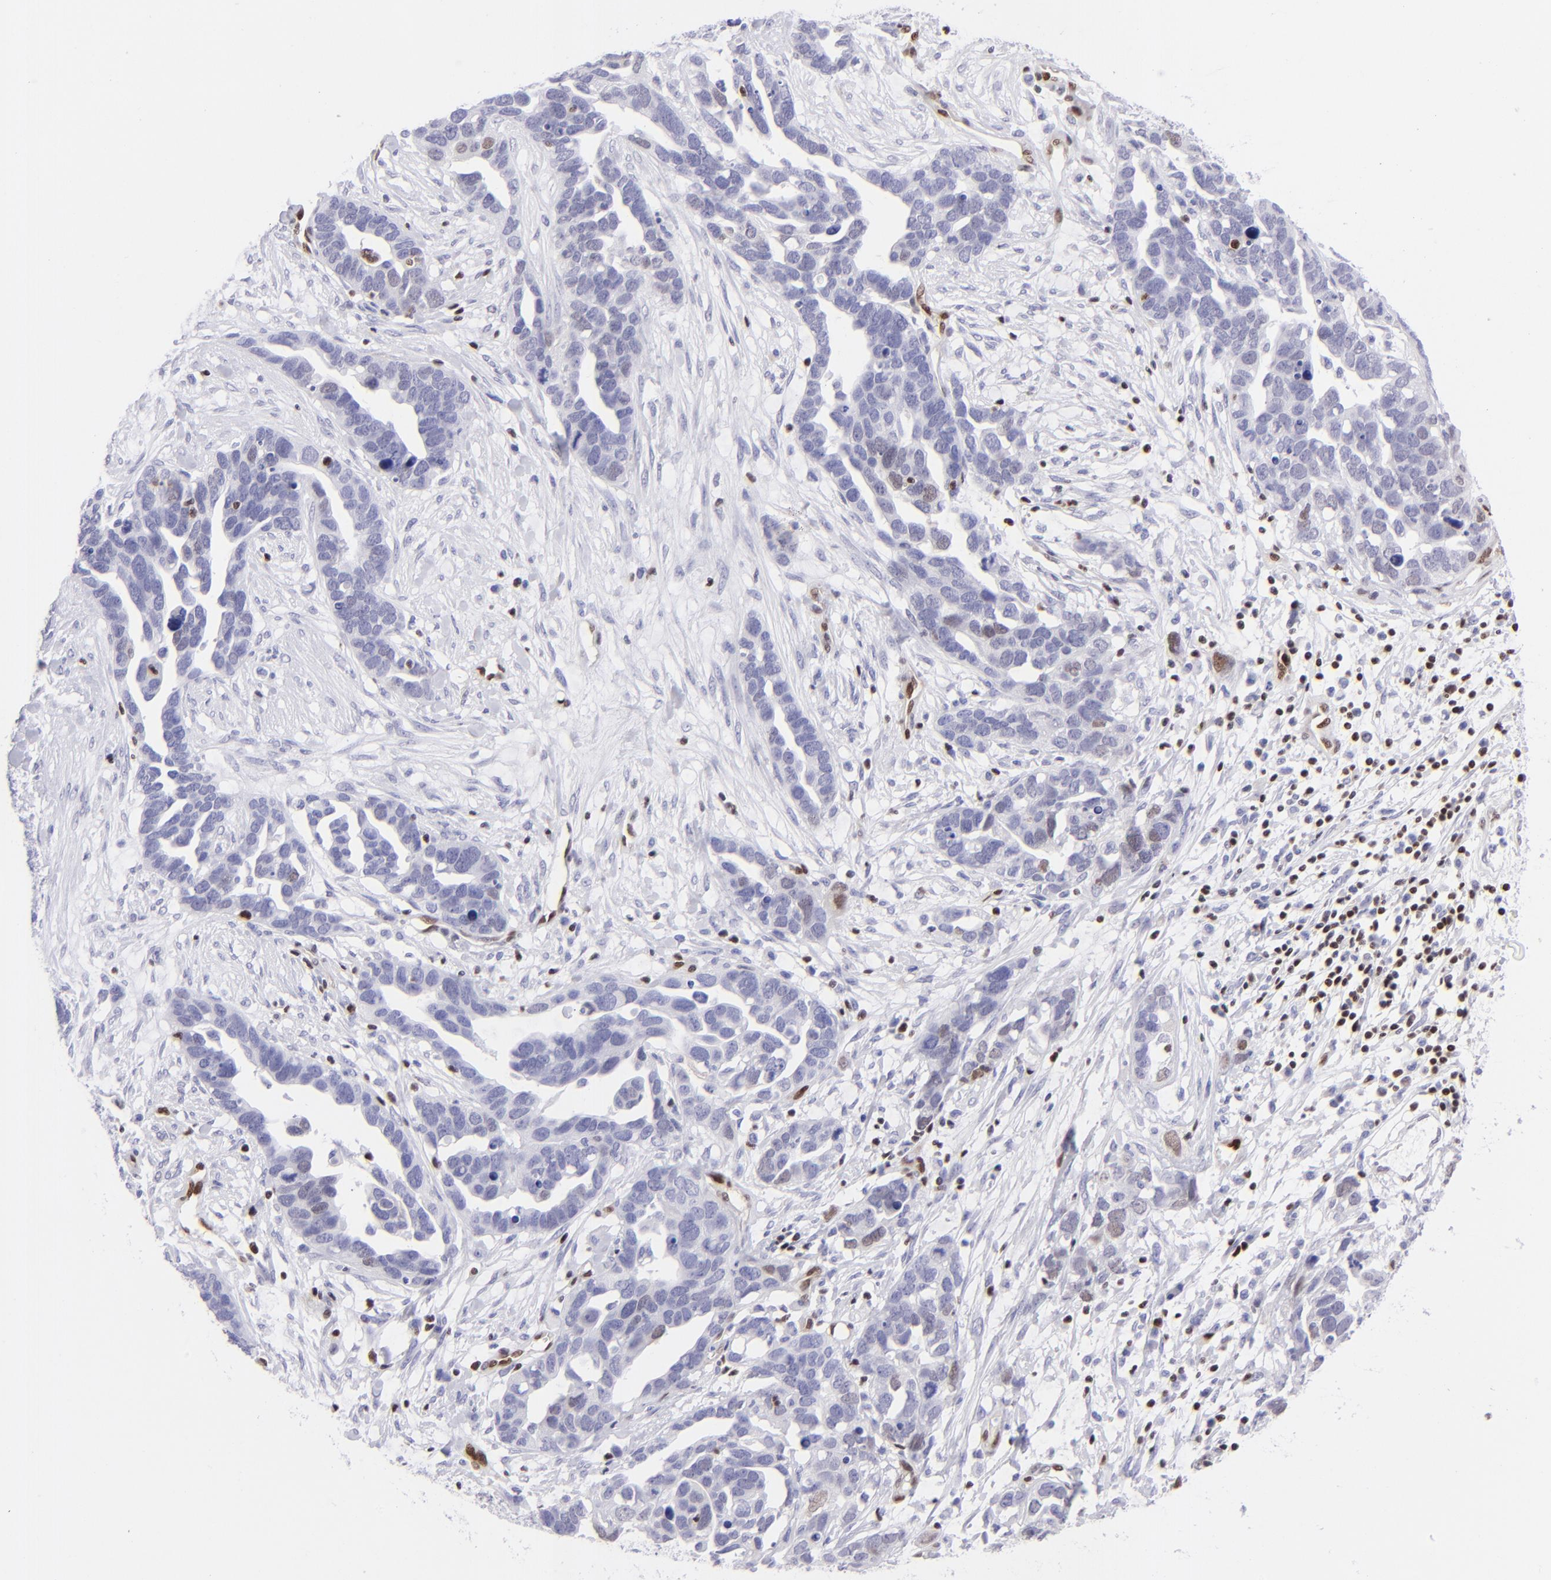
{"staining": {"intensity": "negative", "quantity": "none", "location": "none"}, "tissue": "ovarian cancer", "cell_type": "Tumor cells", "image_type": "cancer", "snomed": [{"axis": "morphology", "description": "Cystadenocarcinoma, serous, NOS"}, {"axis": "topography", "description": "Ovary"}], "caption": "Ovarian serous cystadenocarcinoma was stained to show a protein in brown. There is no significant staining in tumor cells. The staining is performed using DAB brown chromogen with nuclei counter-stained in using hematoxylin.", "gene": "ETS1", "patient": {"sex": "female", "age": 54}}